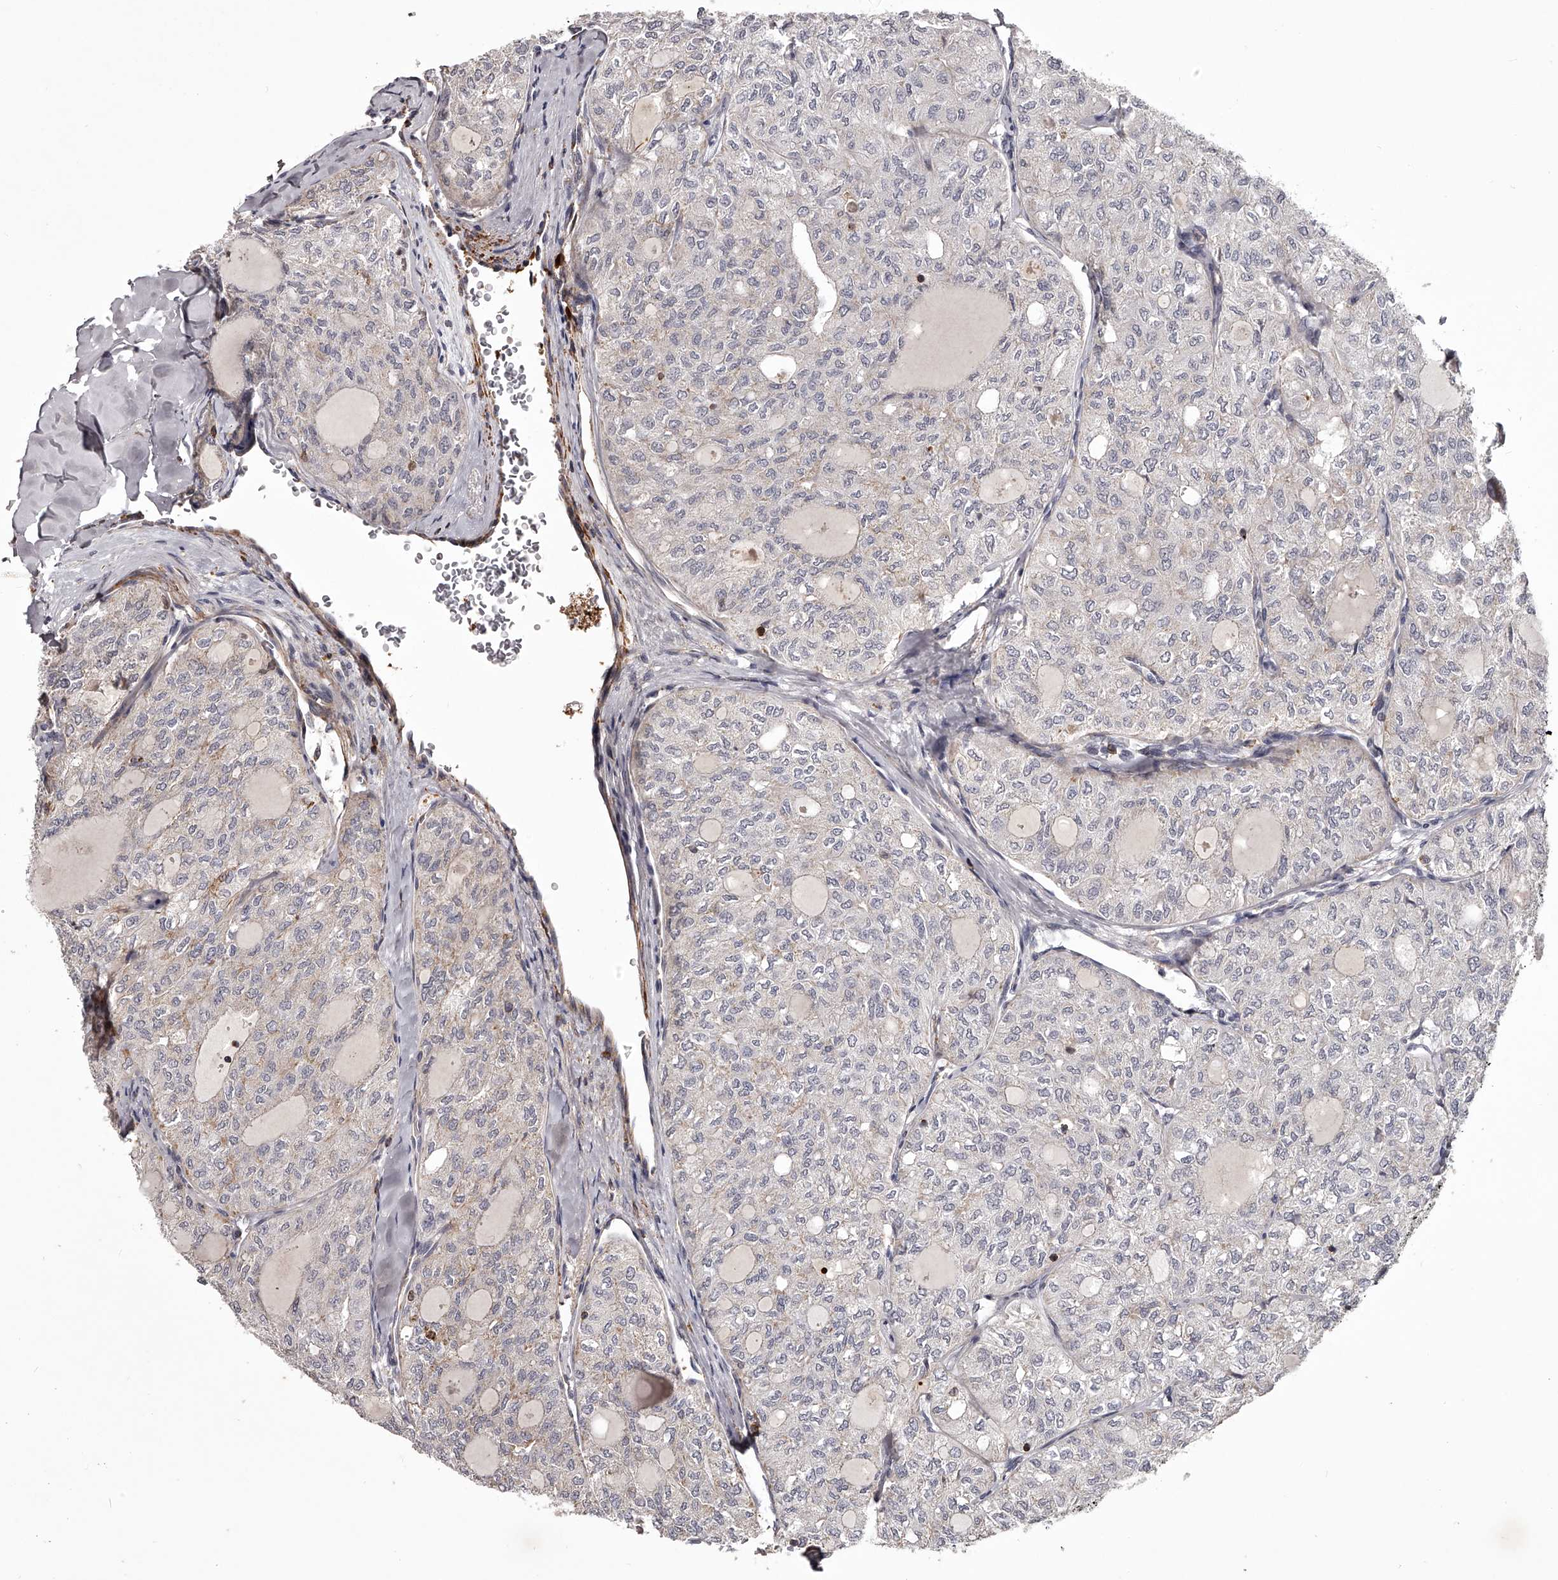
{"staining": {"intensity": "negative", "quantity": "none", "location": "none"}, "tissue": "thyroid cancer", "cell_type": "Tumor cells", "image_type": "cancer", "snomed": [{"axis": "morphology", "description": "Follicular adenoma carcinoma, NOS"}, {"axis": "topography", "description": "Thyroid gland"}], "caption": "Histopathology image shows no protein positivity in tumor cells of follicular adenoma carcinoma (thyroid) tissue.", "gene": "RRP36", "patient": {"sex": "male", "age": 75}}